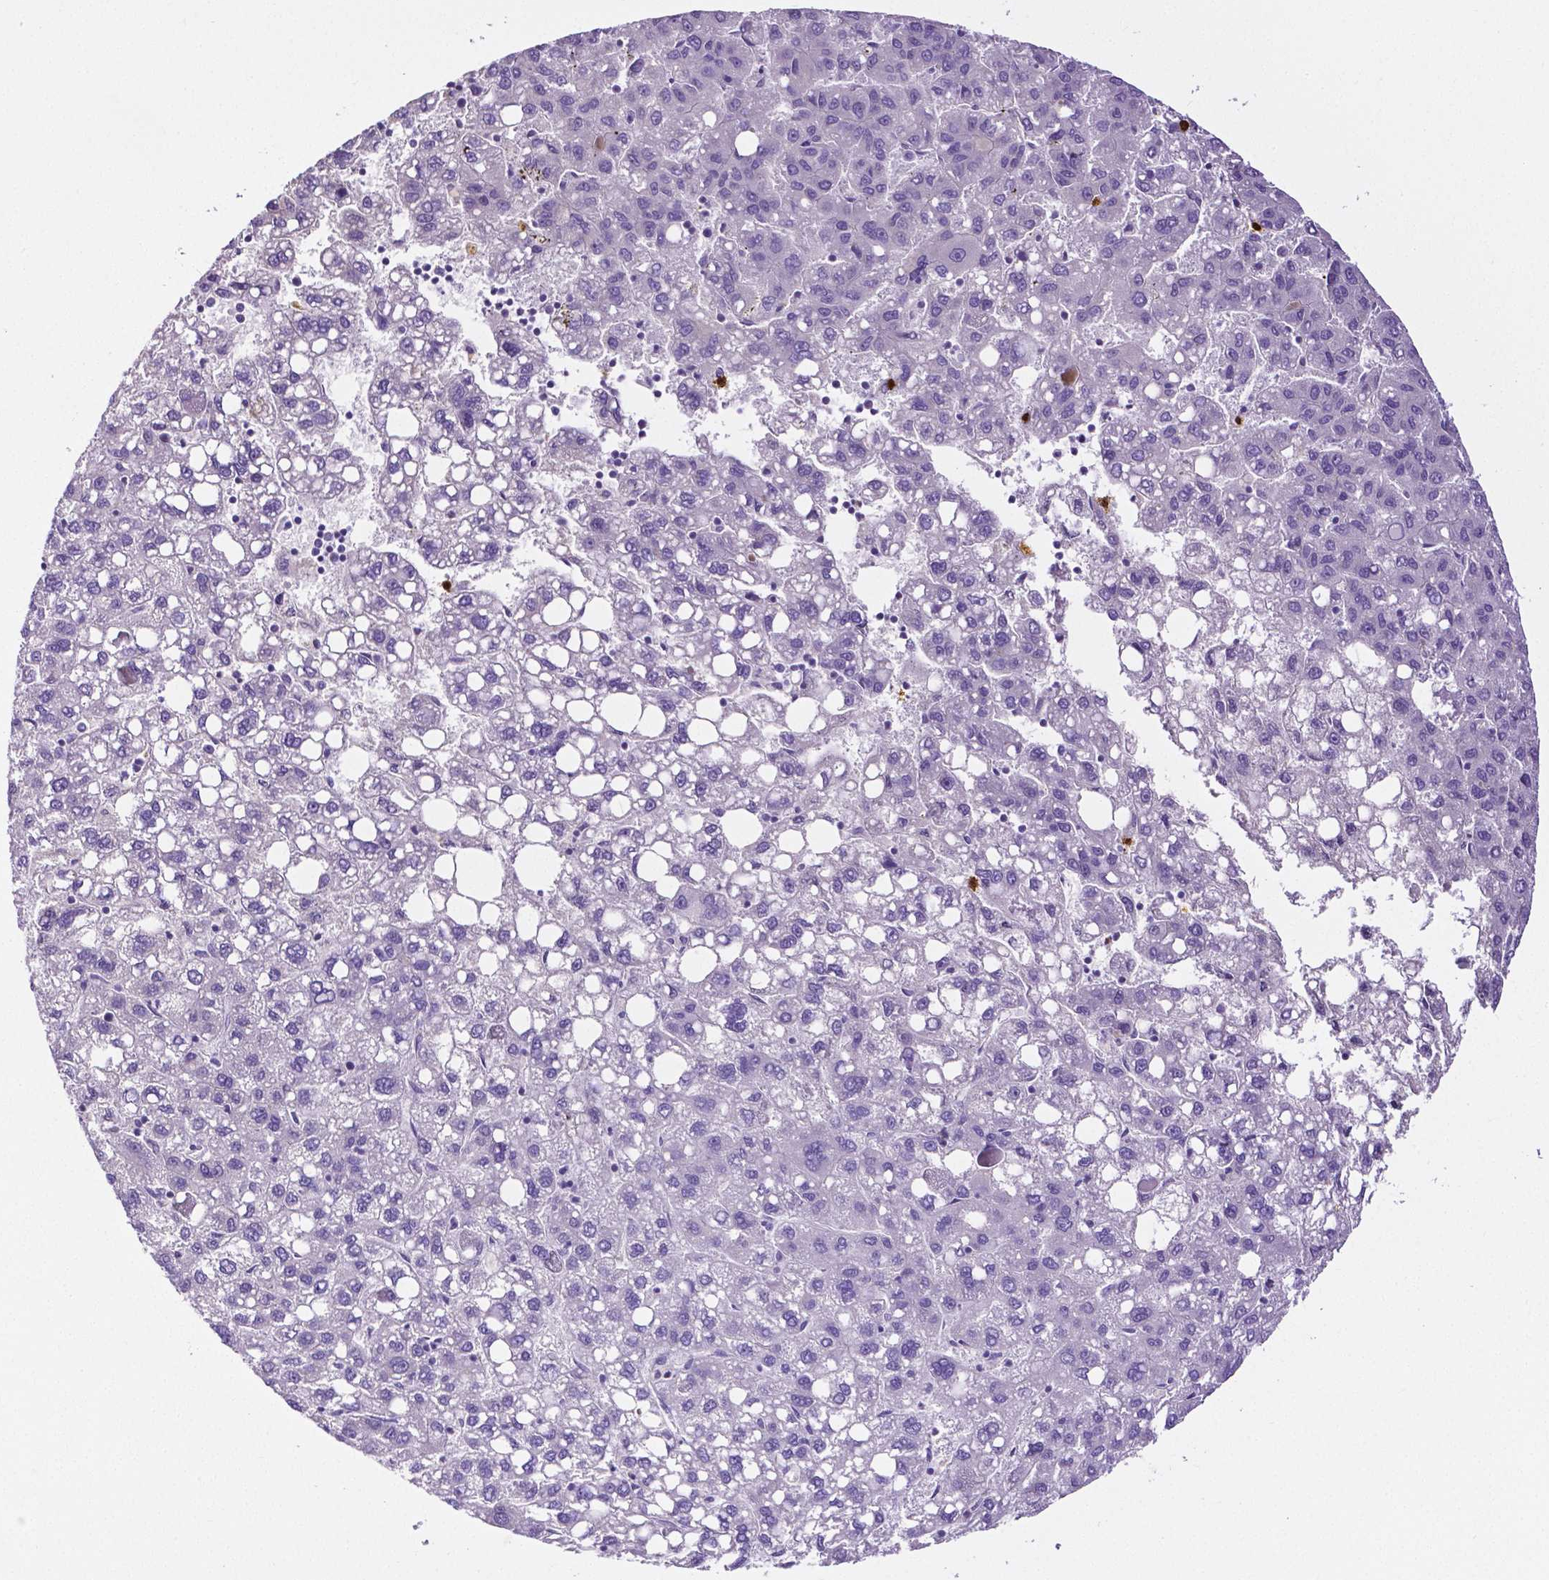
{"staining": {"intensity": "negative", "quantity": "none", "location": "none"}, "tissue": "liver cancer", "cell_type": "Tumor cells", "image_type": "cancer", "snomed": [{"axis": "morphology", "description": "Carcinoma, Hepatocellular, NOS"}, {"axis": "topography", "description": "Liver"}], "caption": "IHC micrograph of human liver hepatocellular carcinoma stained for a protein (brown), which demonstrates no positivity in tumor cells.", "gene": "MMP9", "patient": {"sex": "female", "age": 82}}